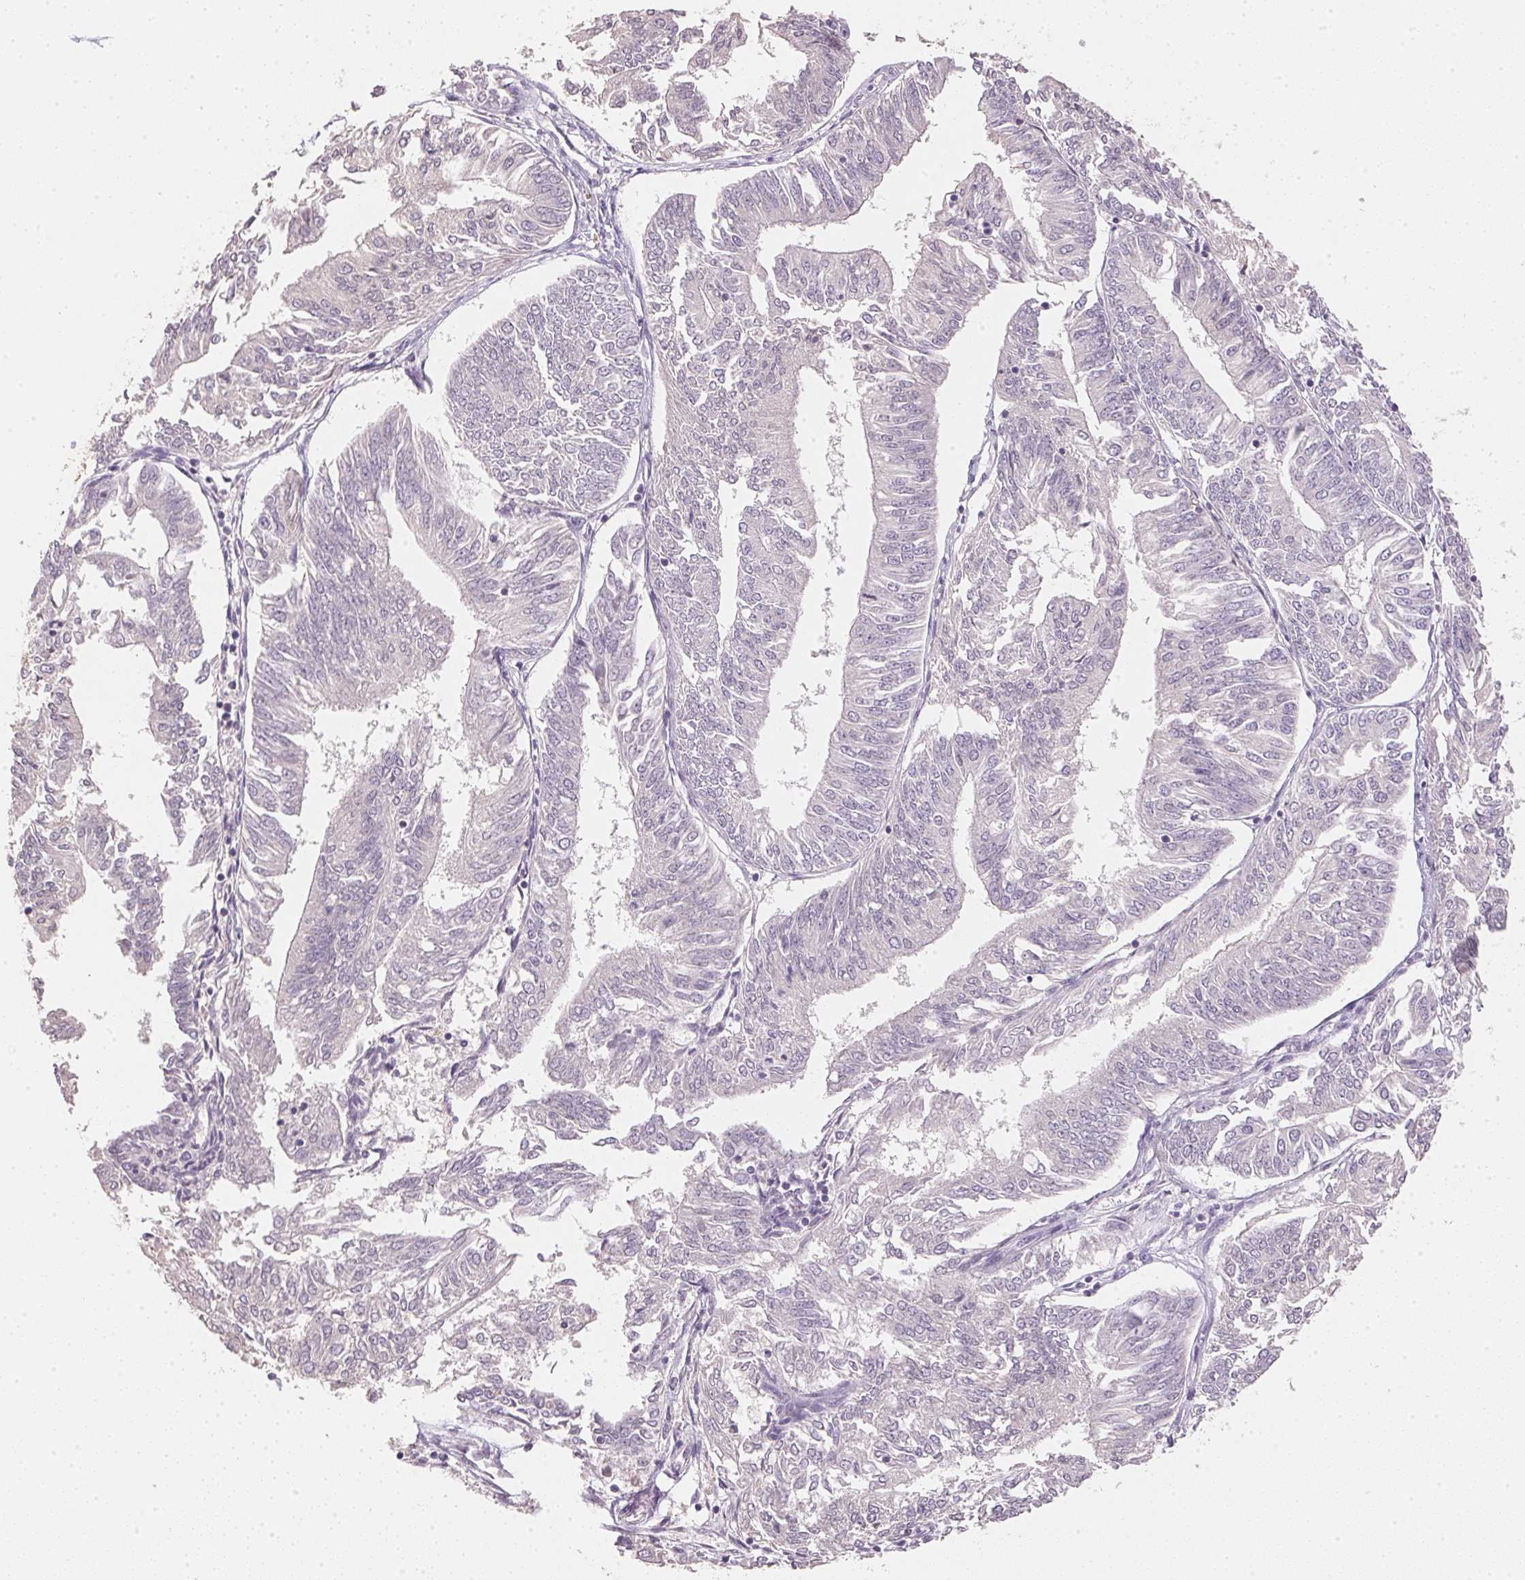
{"staining": {"intensity": "negative", "quantity": "none", "location": "none"}, "tissue": "endometrial cancer", "cell_type": "Tumor cells", "image_type": "cancer", "snomed": [{"axis": "morphology", "description": "Adenocarcinoma, NOS"}, {"axis": "topography", "description": "Endometrium"}], "caption": "Immunohistochemical staining of endometrial cancer exhibits no significant expression in tumor cells.", "gene": "DHCR24", "patient": {"sex": "female", "age": 58}}